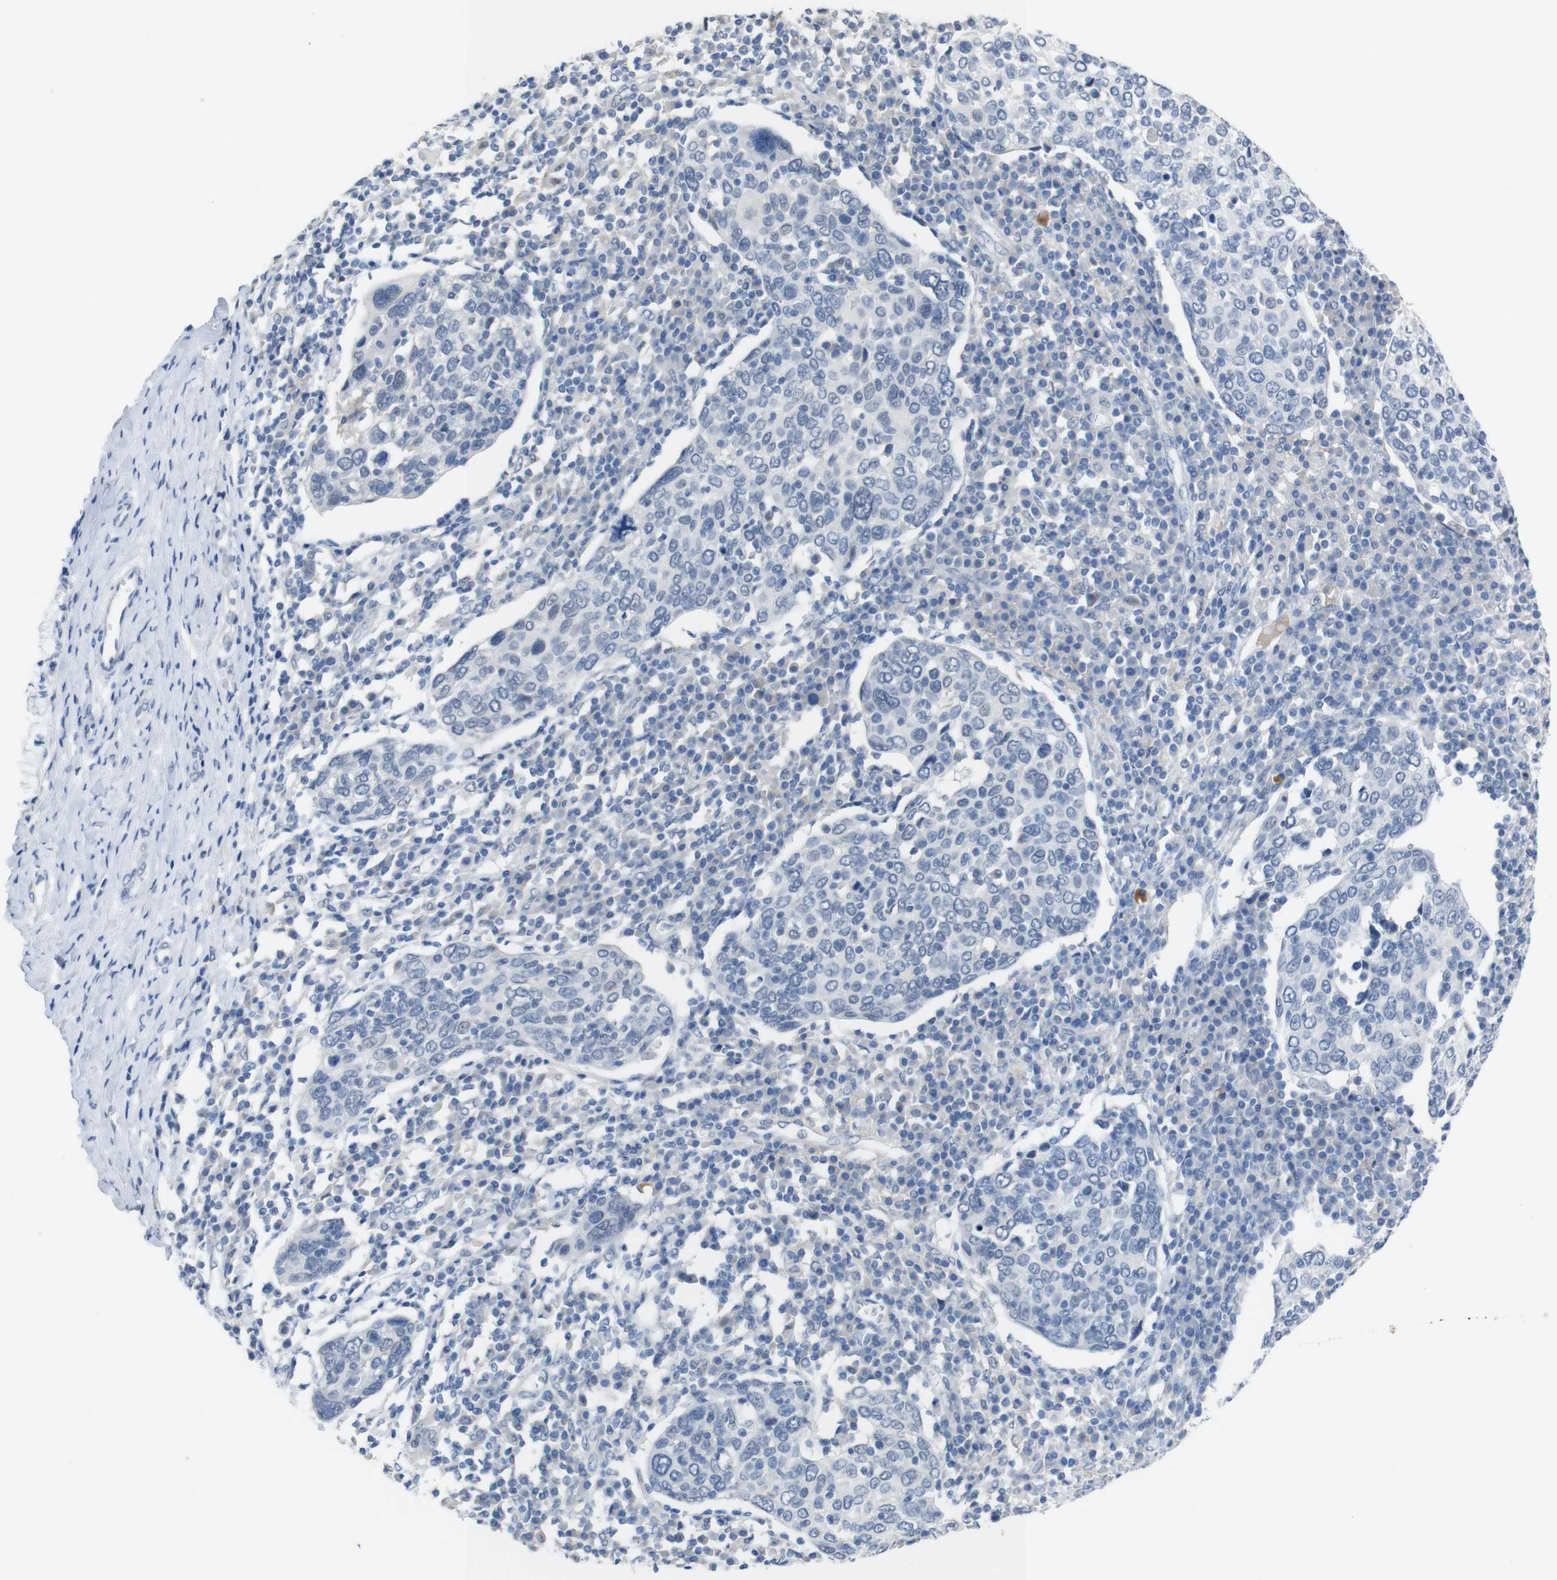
{"staining": {"intensity": "negative", "quantity": "none", "location": "none"}, "tissue": "cervical cancer", "cell_type": "Tumor cells", "image_type": "cancer", "snomed": [{"axis": "morphology", "description": "Squamous cell carcinoma, NOS"}, {"axis": "topography", "description": "Cervix"}], "caption": "Squamous cell carcinoma (cervical) was stained to show a protein in brown. There is no significant expression in tumor cells.", "gene": "CHRM5", "patient": {"sex": "female", "age": 40}}